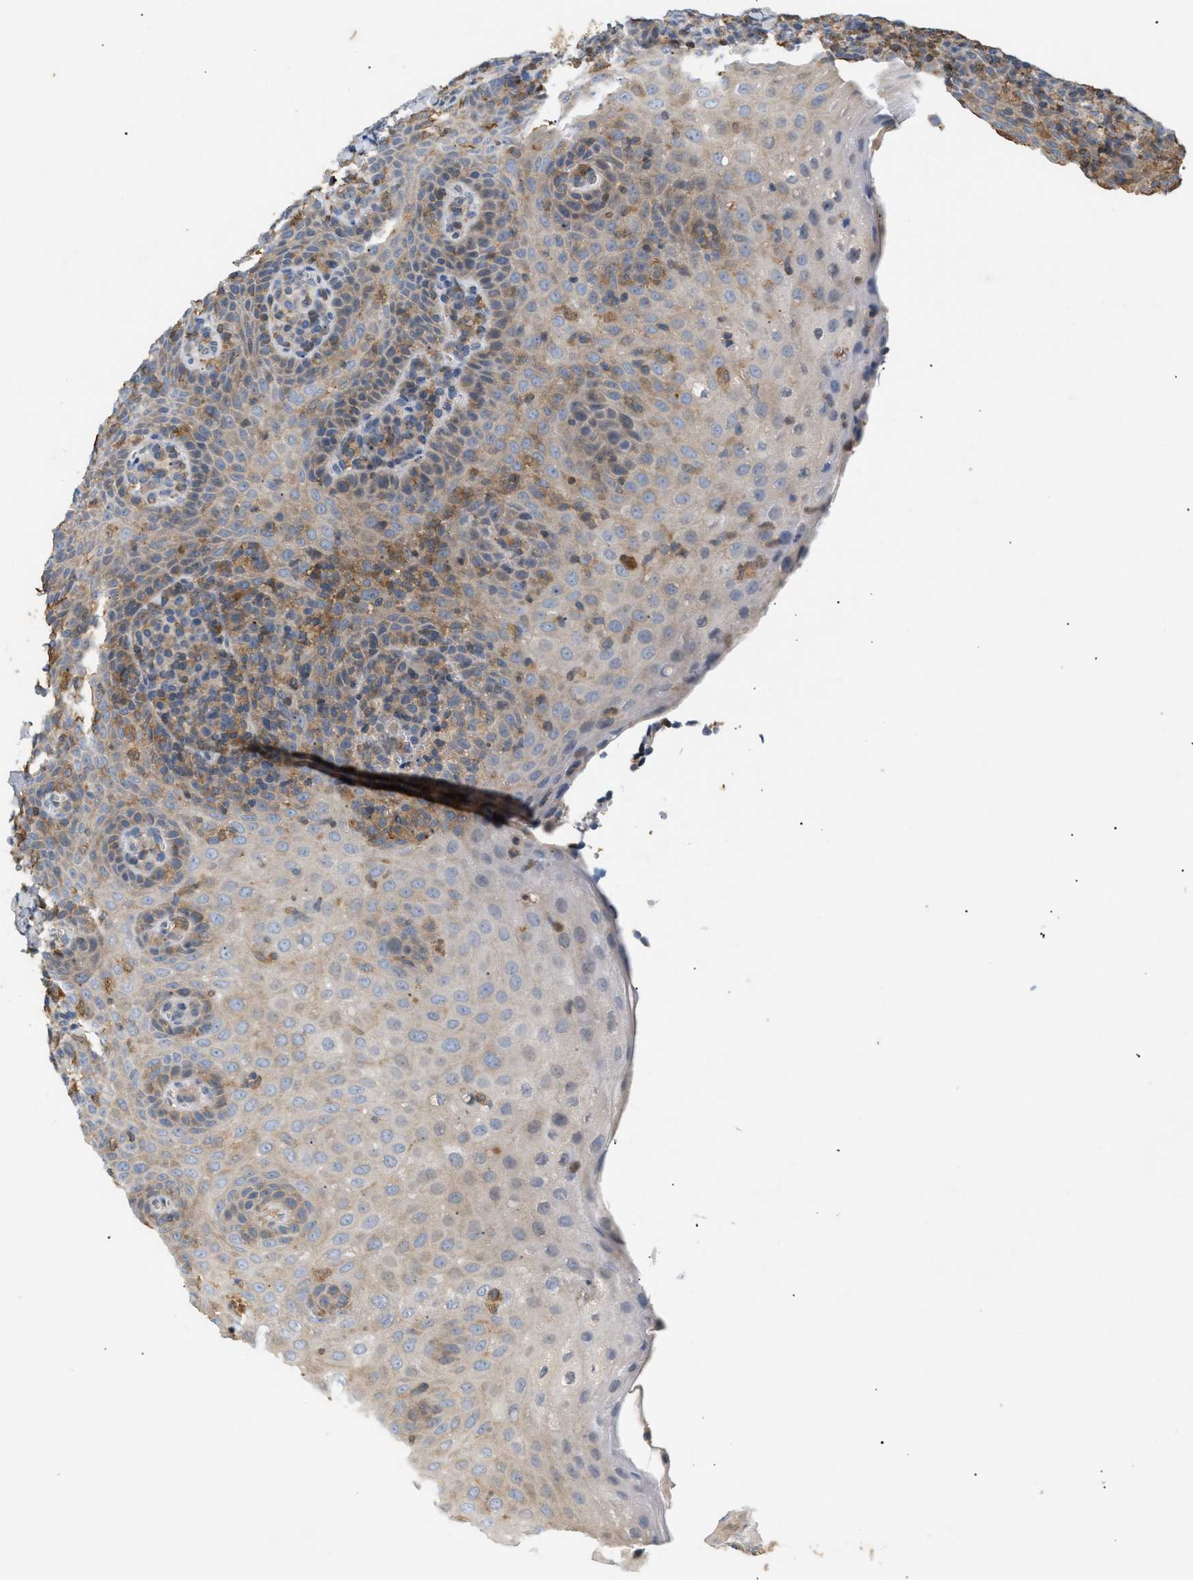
{"staining": {"intensity": "weak", "quantity": "25%-75%", "location": "cytoplasmic/membranous"}, "tissue": "tonsil", "cell_type": "Germinal center cells", "image_type": "normal", "snomed": [{"axis": "morphology", "description": "Normal tissue, NOS"}, {"axis": "topography", "description": "Tonsil"}], "caption": "The micrograph shows a brown stain indicating the presence of a protein in the cytoplasmic/membranous of germinal center cells in tonsil.", "gene": "FARS2", "patient": {"sex": "male", "age": 37}}